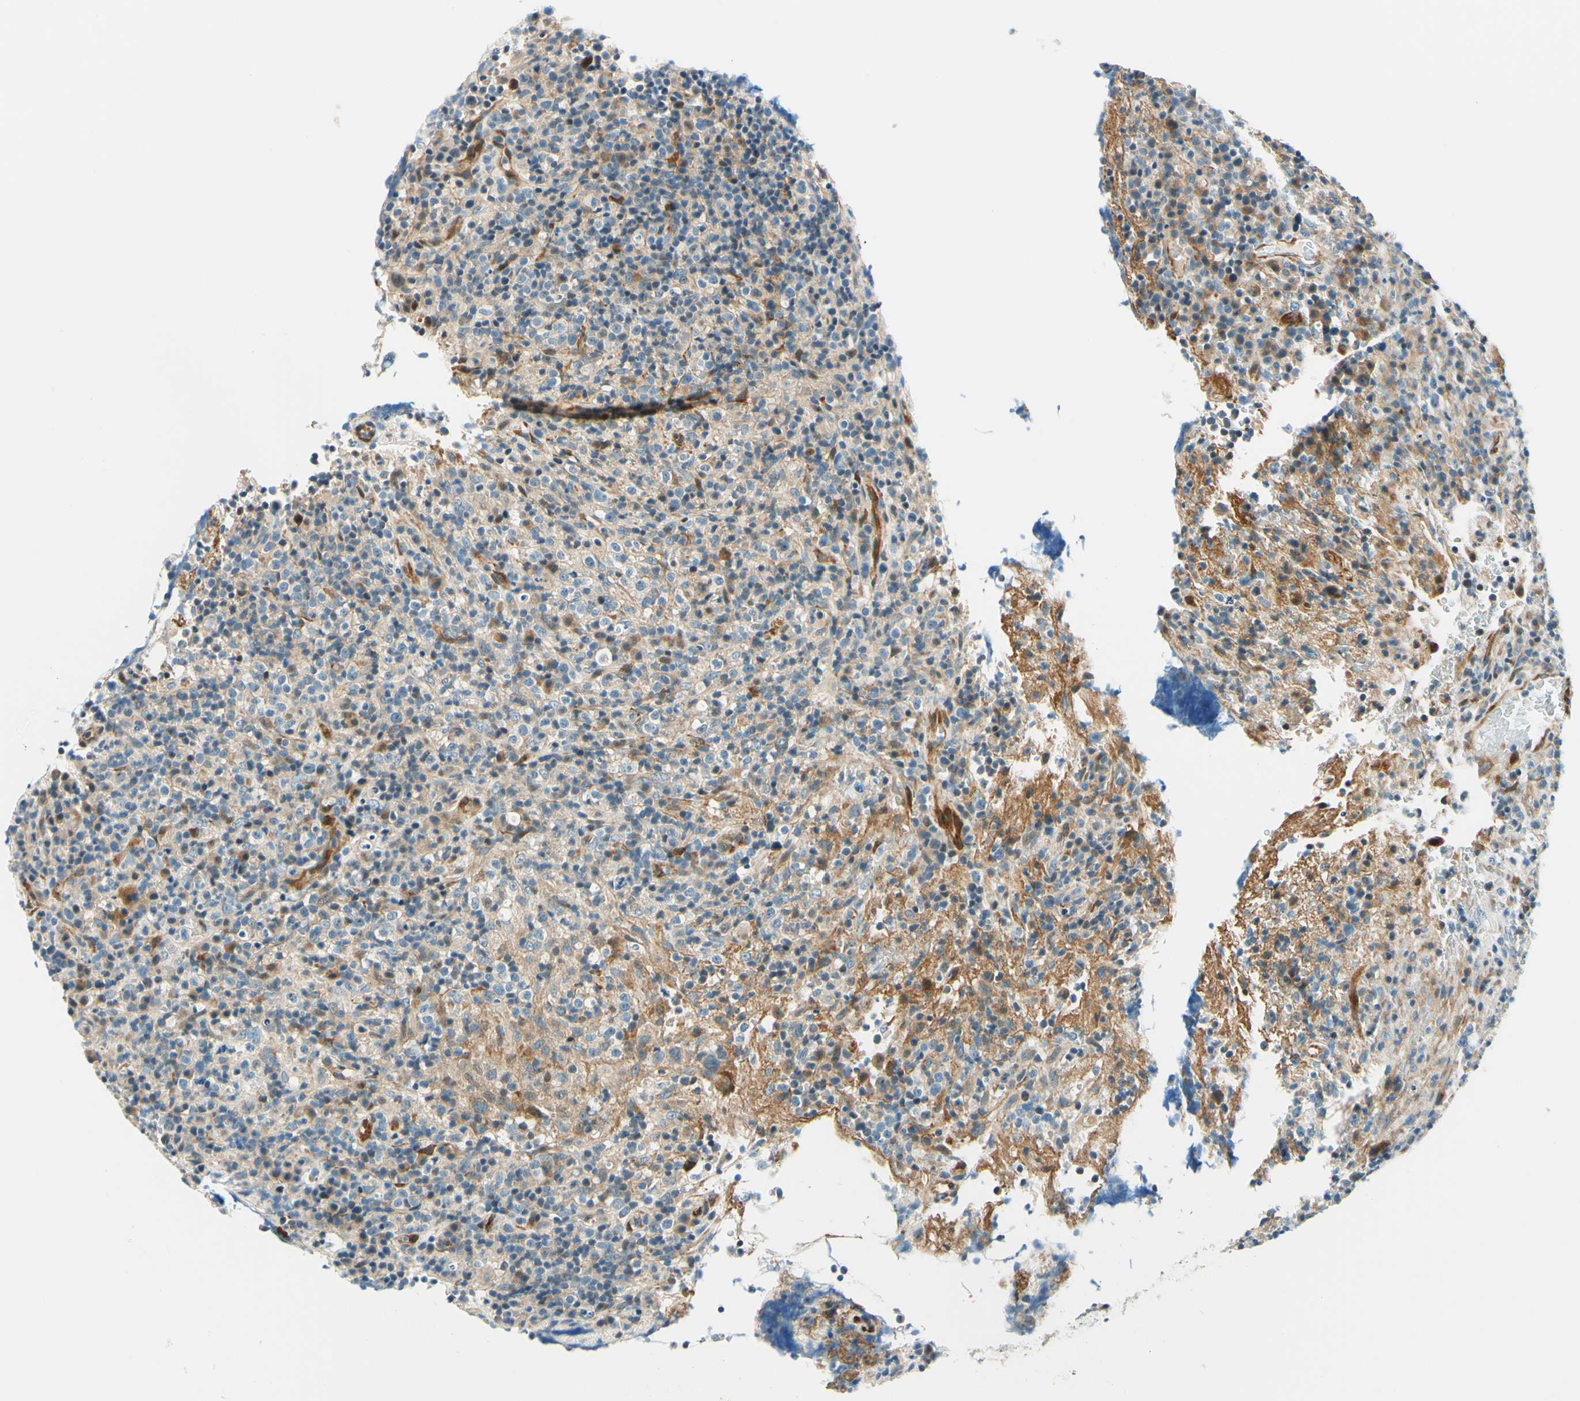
{"staining": {"intensity": "moderate", "quantity": "25%-75%", "location": "cytoplasmic/membranous"}, "tissue": "lymphoma", "cell_type": "Tumor cells", "image_type": "cancer", "snomed": [{"axis": "morphology", "description": "Malignant lymphoma, non-Hodgkin's type, High grade"}, {"axis": "topography", "description": "Lymph node"}], "caption": "Immunohistochemistry (IHC) micrograph of lymphoma stained for a protein (brown), which shows medium levels of moderate cytoplasmic/membranous staining in approximately 25%-75% of tumor cells.", "gene": "TAOK2", "patient": {"sex": "female", "age": 76}}